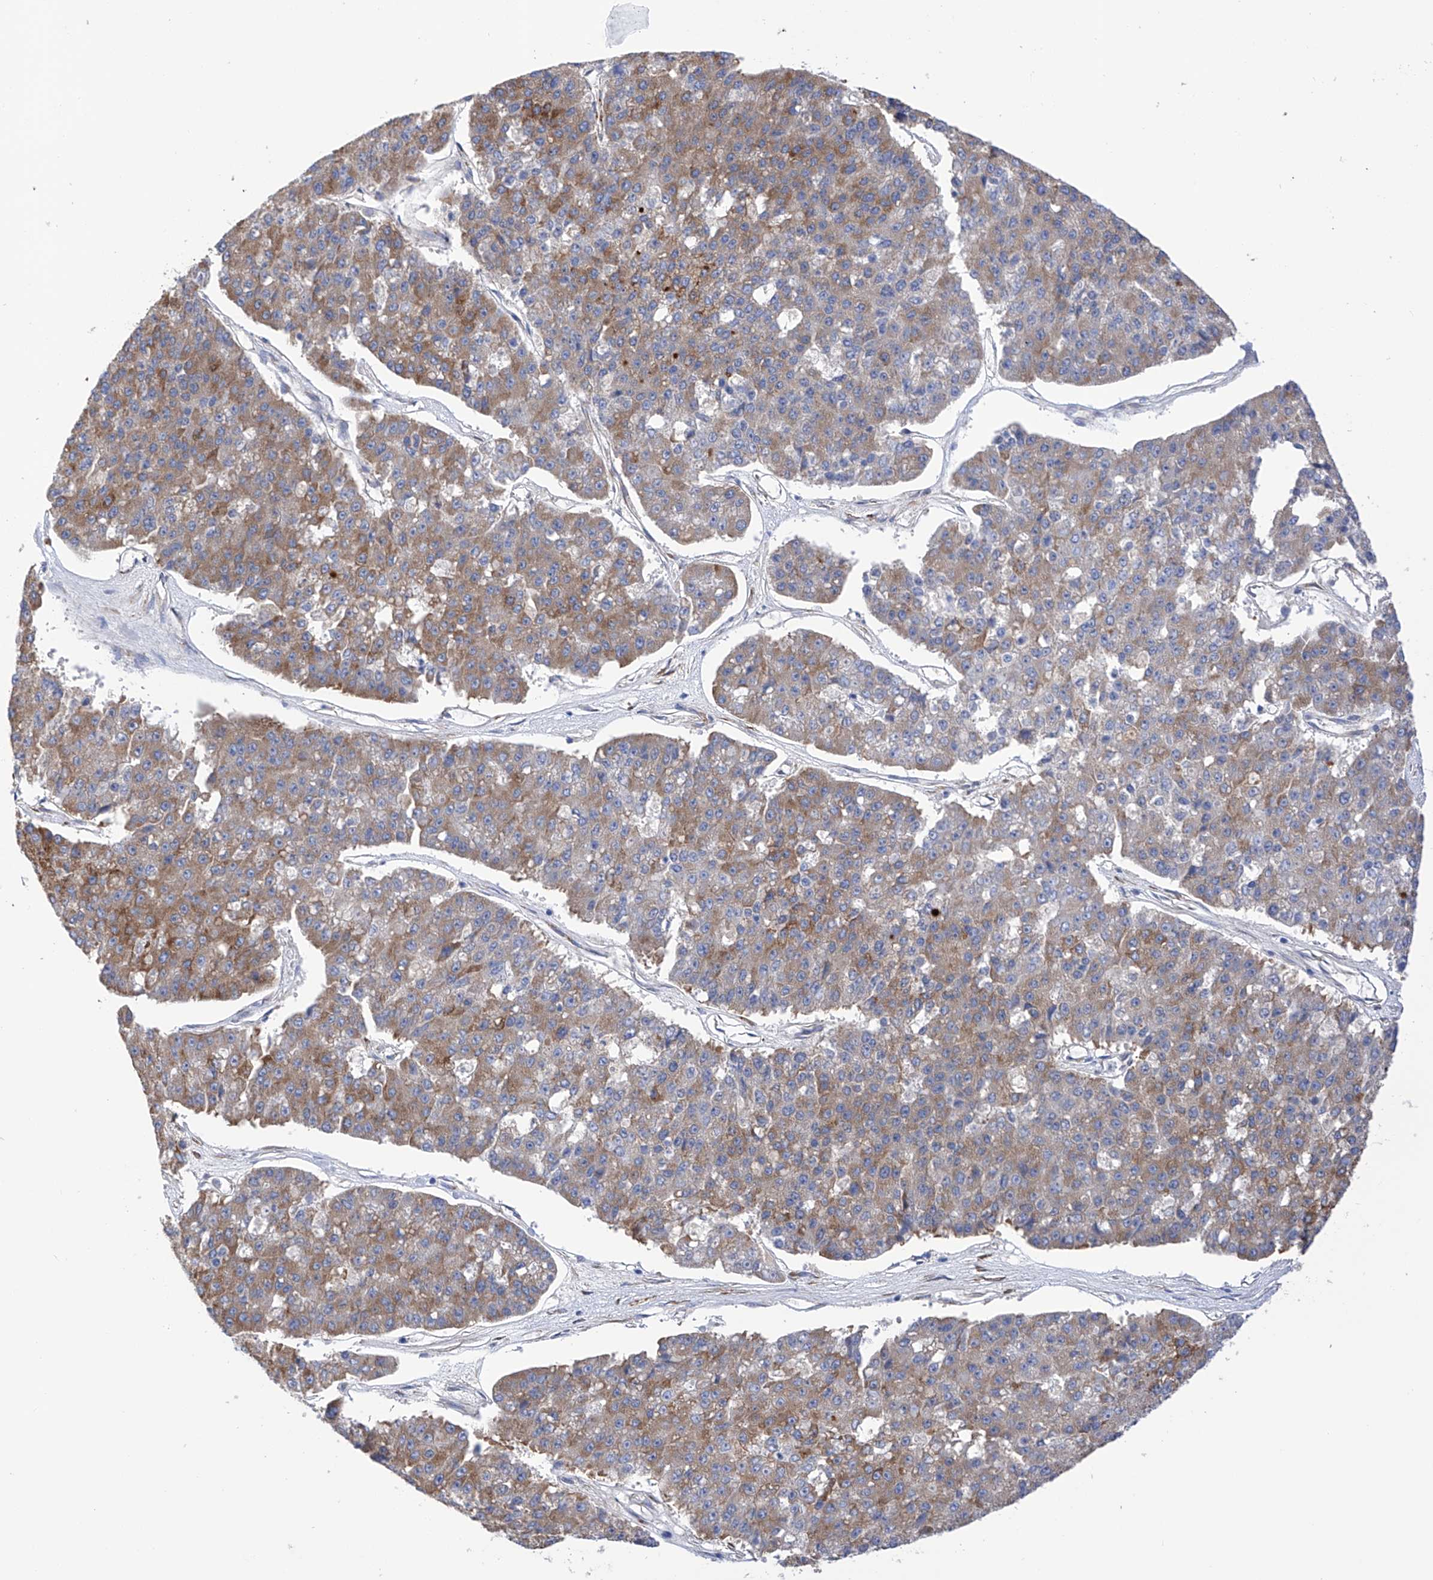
{"staining": {"intensity": "moderate", "quantity": ">75%", "location": "cytoplasmic/membranous"}, "tissue": "pancreatic cancer", "cell_type": "Tumor cells", "image_type": "cancer", "snomed": [{"axis": "morphology", "description": "Adenocarcinoma, NOS"}, {"axis": "topography", "description": "Pancreas"}], "caption": "Protein positivity by immunohistochemistry displays moderate cytoplasmic/membranous expression in approximately >75% of tumor cells in pancreatic adenocarcinoma. The protein of interest is stained brown, and the nuclei are stained in blue (DAB (3,3'-diaminobenzidine) IHC with brightfield microscopy, high magnification).", "gene": "PDIA5", "patient": {"sex": "male", "age": 50}}